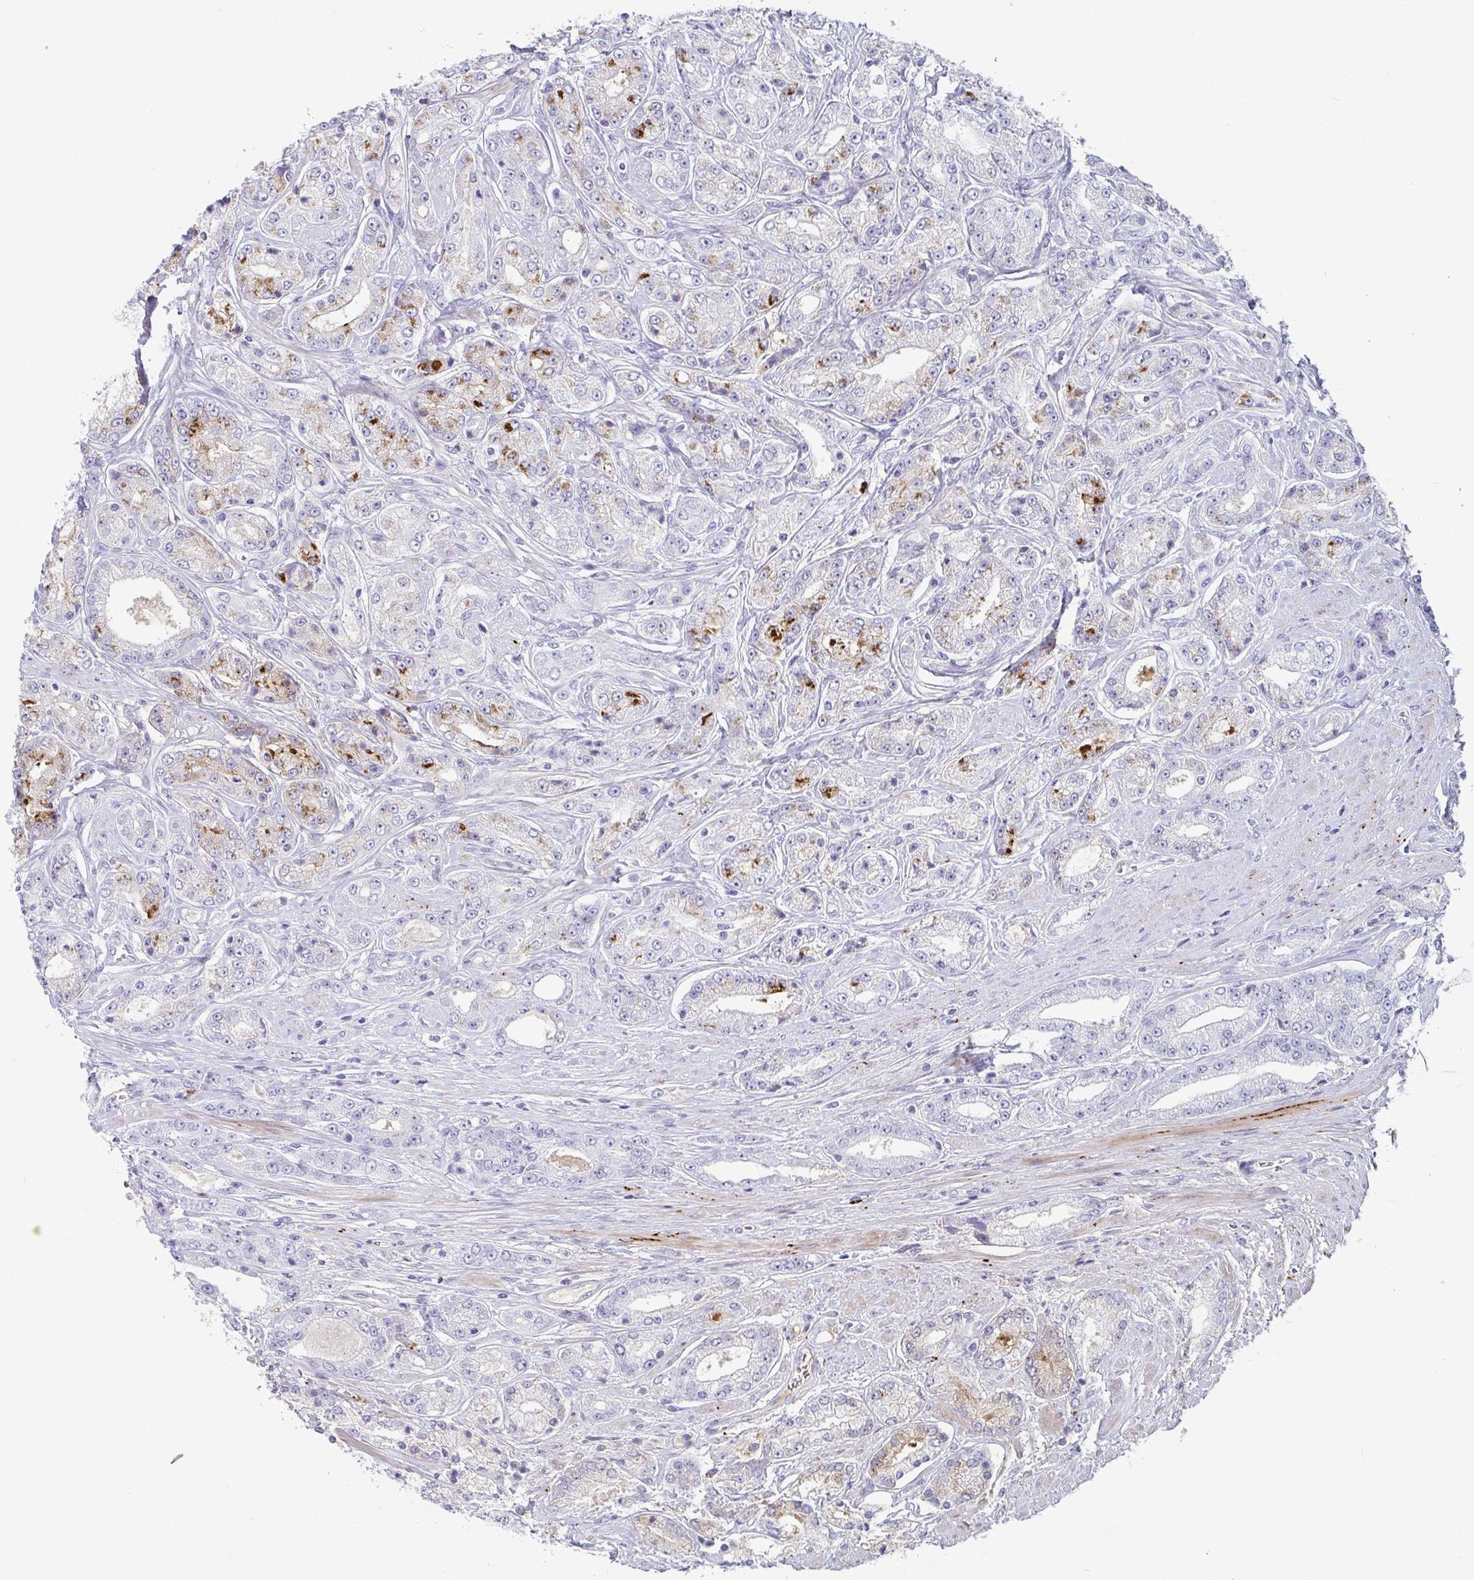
{"staining": {"intensity": "moderate", "quantity": "<25%", "location": "cytoplasmic/membranous"}, "tissue": "prostate cancer", "cell_type": "Tumor cells", "image_type": "cancer", "snomed": [{"axis": "morphology", "description": "Adenocarcinoma, High grade"}, {"axis": "topography", "description": "Prostate"}], "caption": "Protein expression analysis of prostate high-grade adenocarcinoma demonstrates moderate cytoplasmic/membranous positivity in approximately <25% of tumor cells. (Stains: DAB in brown, nuclei in blue, Microscopy: brightfield microscopy at high magnification).", "gene": "NPY", "patient": {"sex": "male", "age": 66}}